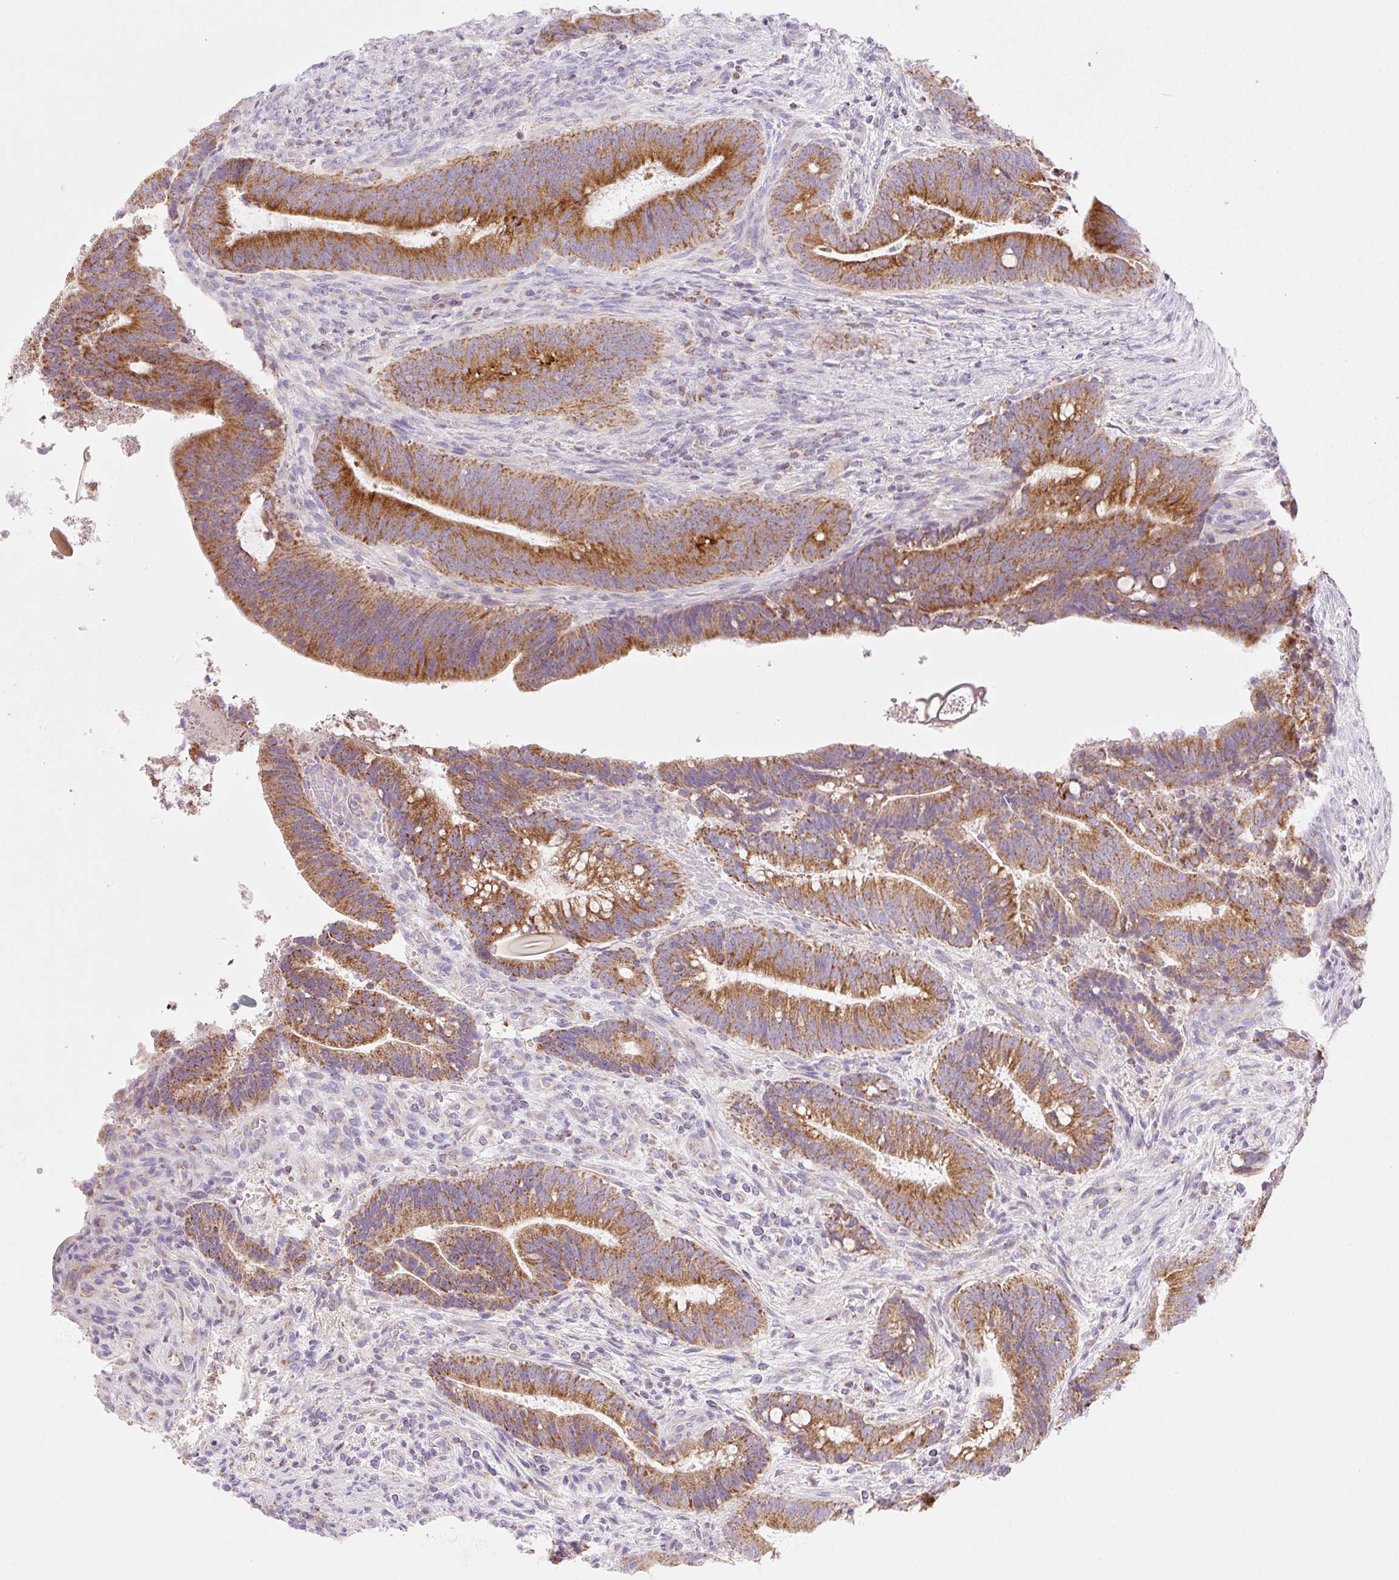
{"staining": {"intensity": "strong", "quantity": ">75%", "location": "cytoplasmic/membranous"}, "tissue": "colorectal cancer", "cell_type": "Tumor cells", "image_type": "cancer", "snomed": [{"axis": "morphology", "description": "Adenocarcinoma, NOS"}, {"axis": "topography", "description": "Colon"}], "caption": "A brown stain labels strong cytoplasmic/membranous expression of a protein in colorectal cancer (adenocarcinoma) tumor cells. (Stains: DAB in brown, nuclei in blue, Microscopy: brightfield microscopy at high magnification).", "gene": "FOCAD", "patient": {"sex": "female", "age": 43}}